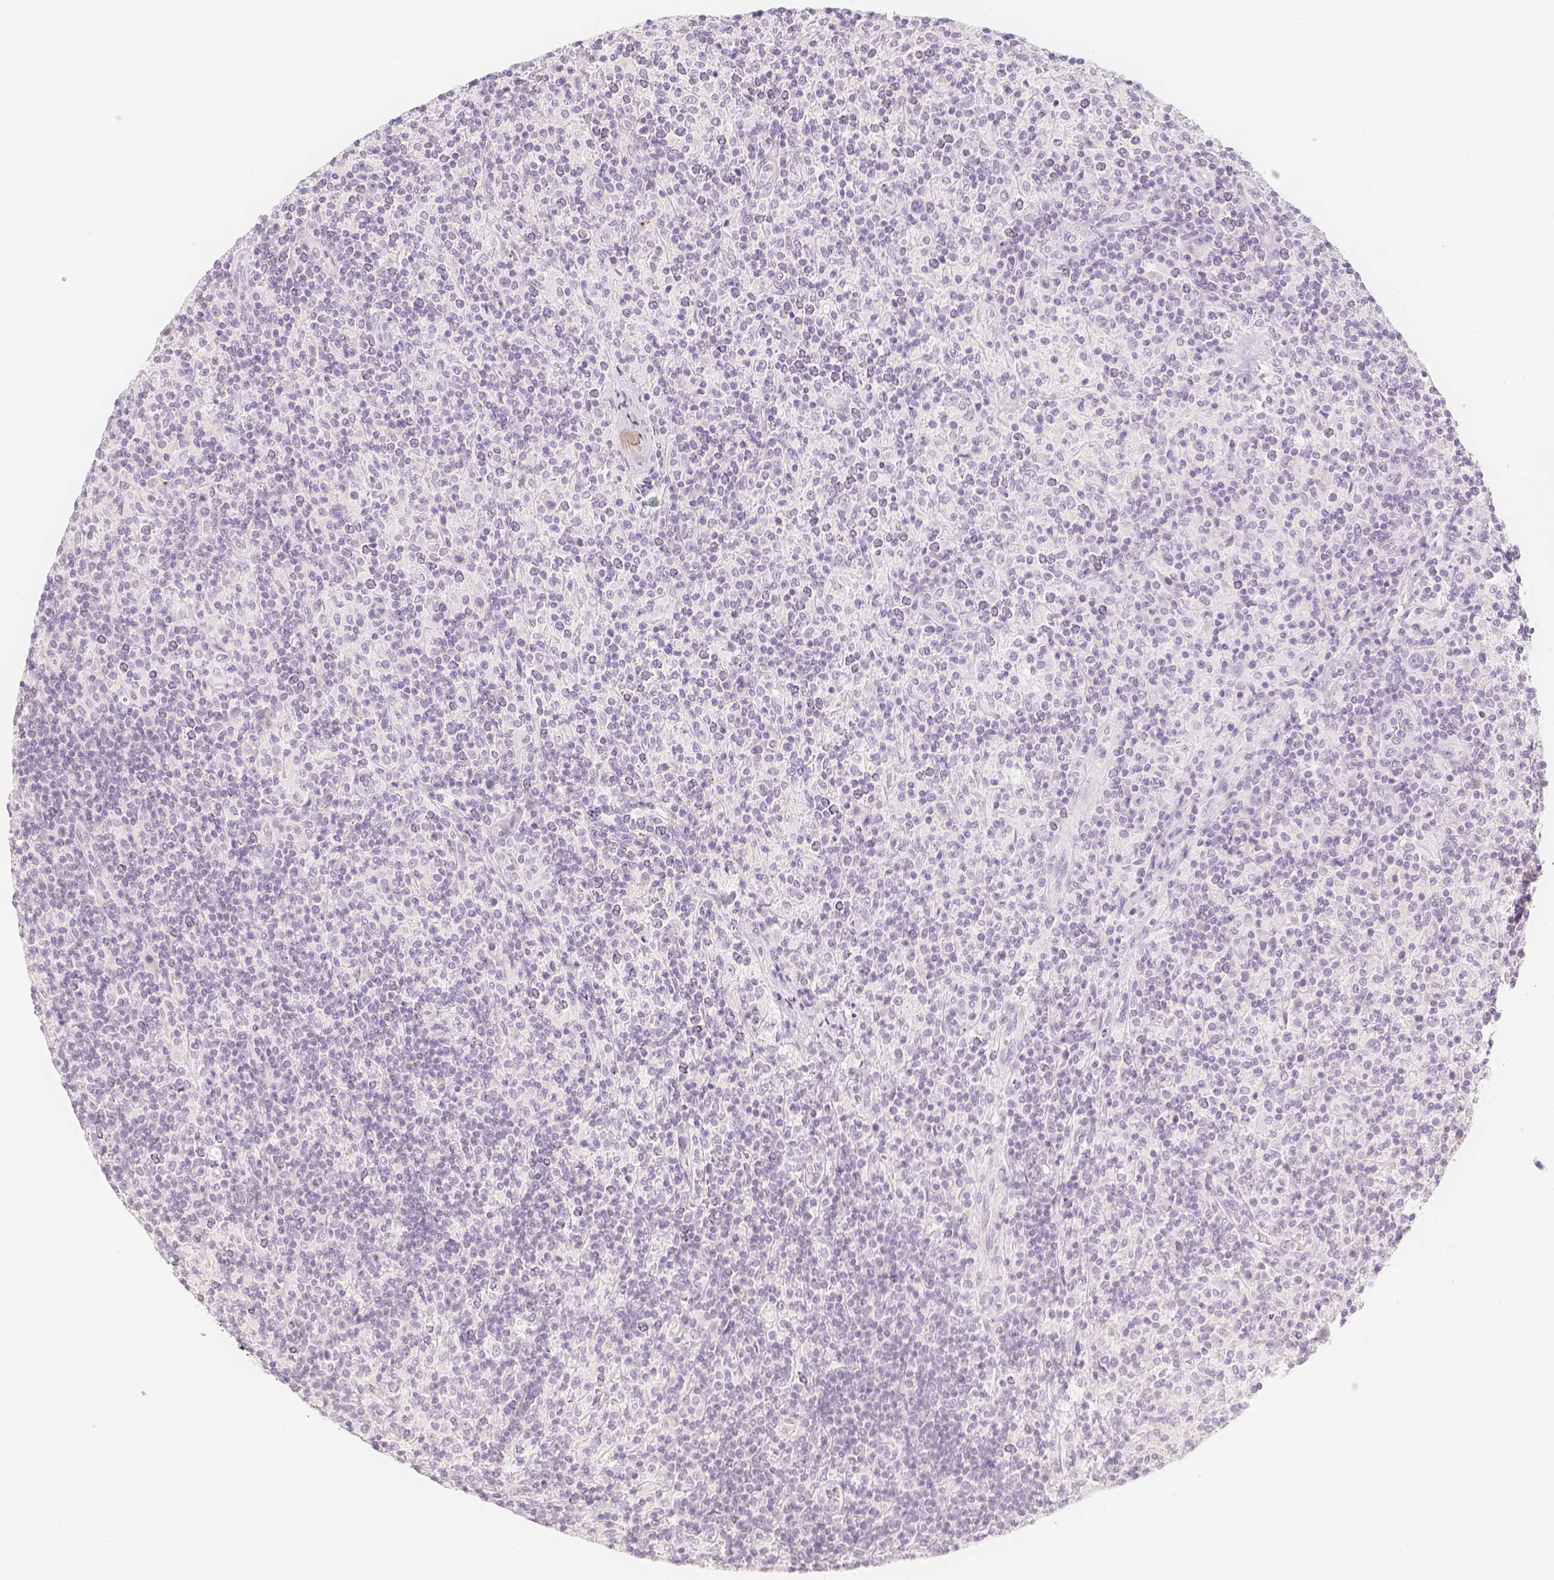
{"staining": {"intensity": "negative", "quantity": "none", "location": "none"}, "tissue": "lymphoma", "cell_type": "Tumor cells", "image_type": "cancer", "snomed": [{"axis": "morphology", "description": "Hodgkin's disease, NOS"}, {"axis": "topography", "description": "Lymph node"}], "caption": "An immunohistochemistry photomicrograph of Hodgkin's disease is shown. There is no staining in tumor cells of Hodgkin's disease.", "gene": "SLC18A1", "patient": {"sex": "male", "age": 70}}